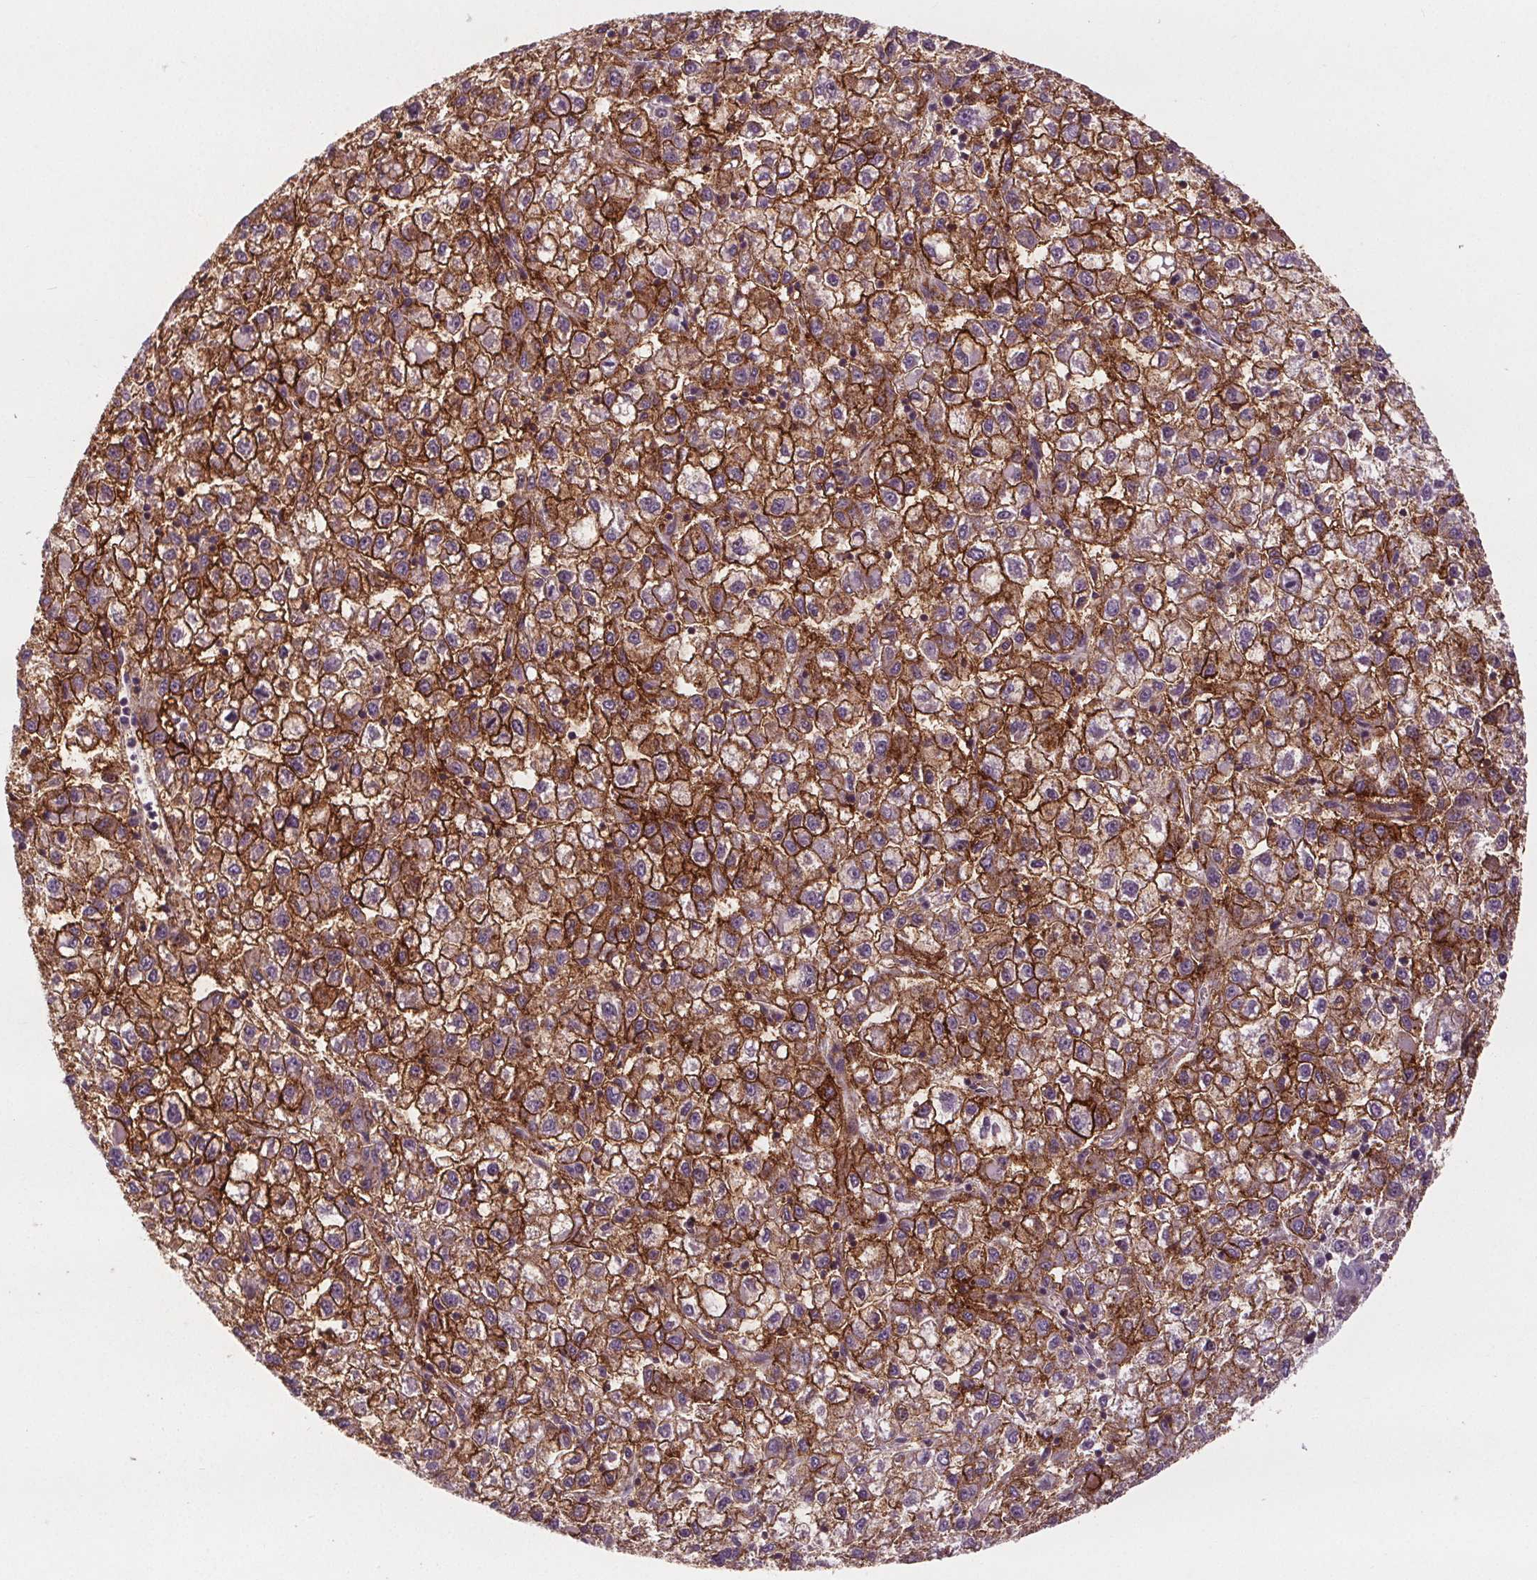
{"staining": {"intensity": "strong", "quantity": ">75%", "location": "cytoplasmic/membranous"}, "tissue": "liver cancer", "cell_type": "Tumor cells", "image_type": "cancer", "snomed": [{"axis": "morphology", "description": "Carcinoma, Hepatocellular, NOS"}, {"axis": "topography", "description": "Liver"}], "caption": "DAB (3,3'-diaminobenzidine) immunohistochemical staining of human liver cancer (hepatocellular carcinoma) reveals strong cytoplasmic/membranous protein positivity in approximately >75% of tumor cells.", "gene": "ATP1A1", "patient": {"sex": "male", "age": 40}}